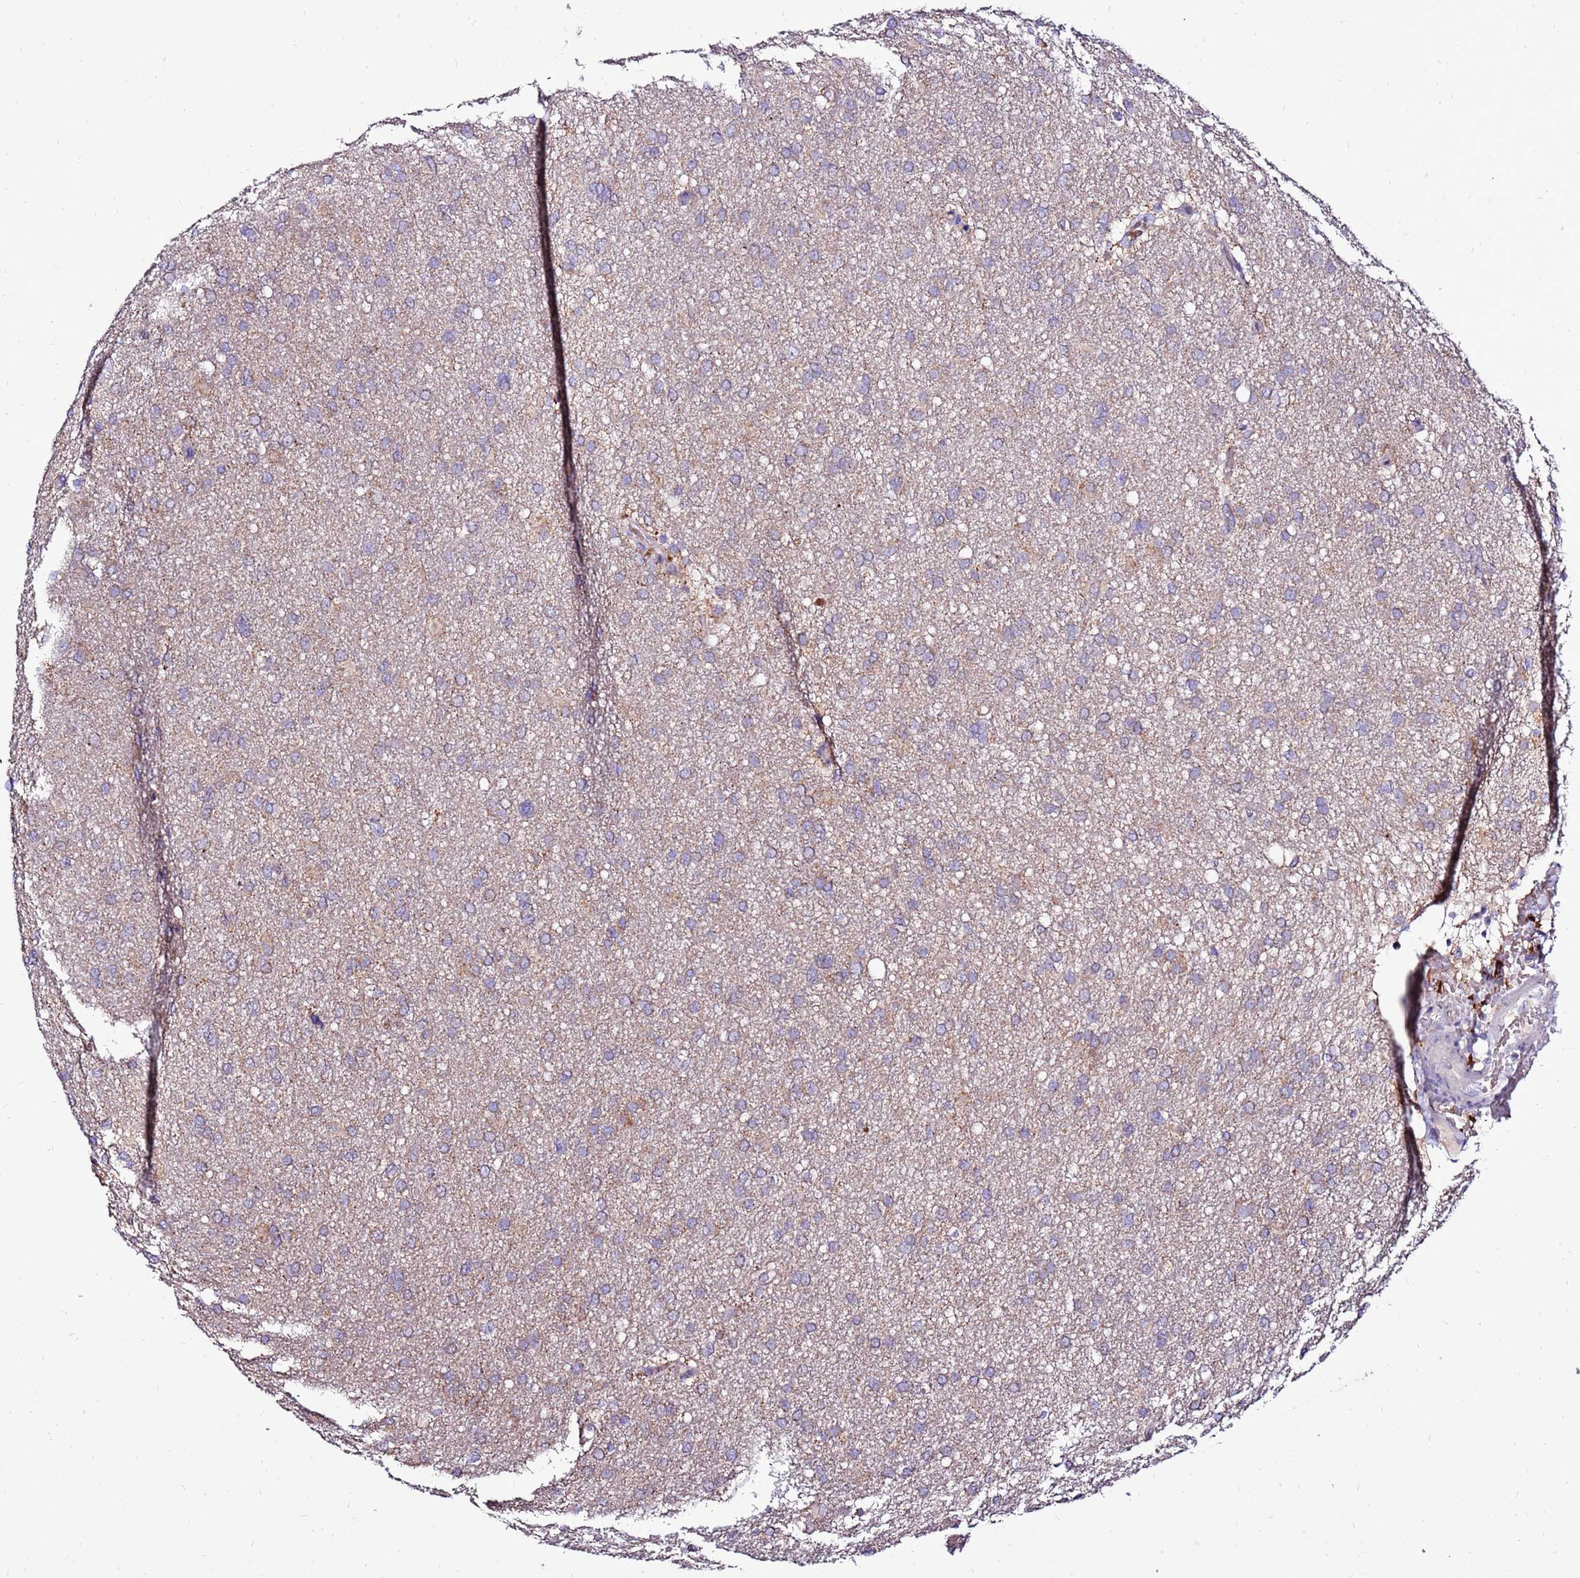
{"staining": {"intensity": "weak", "quantity": "<25%", "location": "cytoplasmic/membranous"}, "tissue": "glioma", "cell_type": "Tumor cells", "image_type": "cancer", "snomed": [{"axis": "morphology", "description": "Glioma, malignant, High grade"}, {"axis": "topography", "description": "Cerebral cortex"}], "caption": "Human high-grade glioma (malignant) stained for a protein using immunohistochemistry (IHC) shows no positivity in tumor cells.", "gene": "SPSB3", "patient": {"sex": "female", "age": 36}}